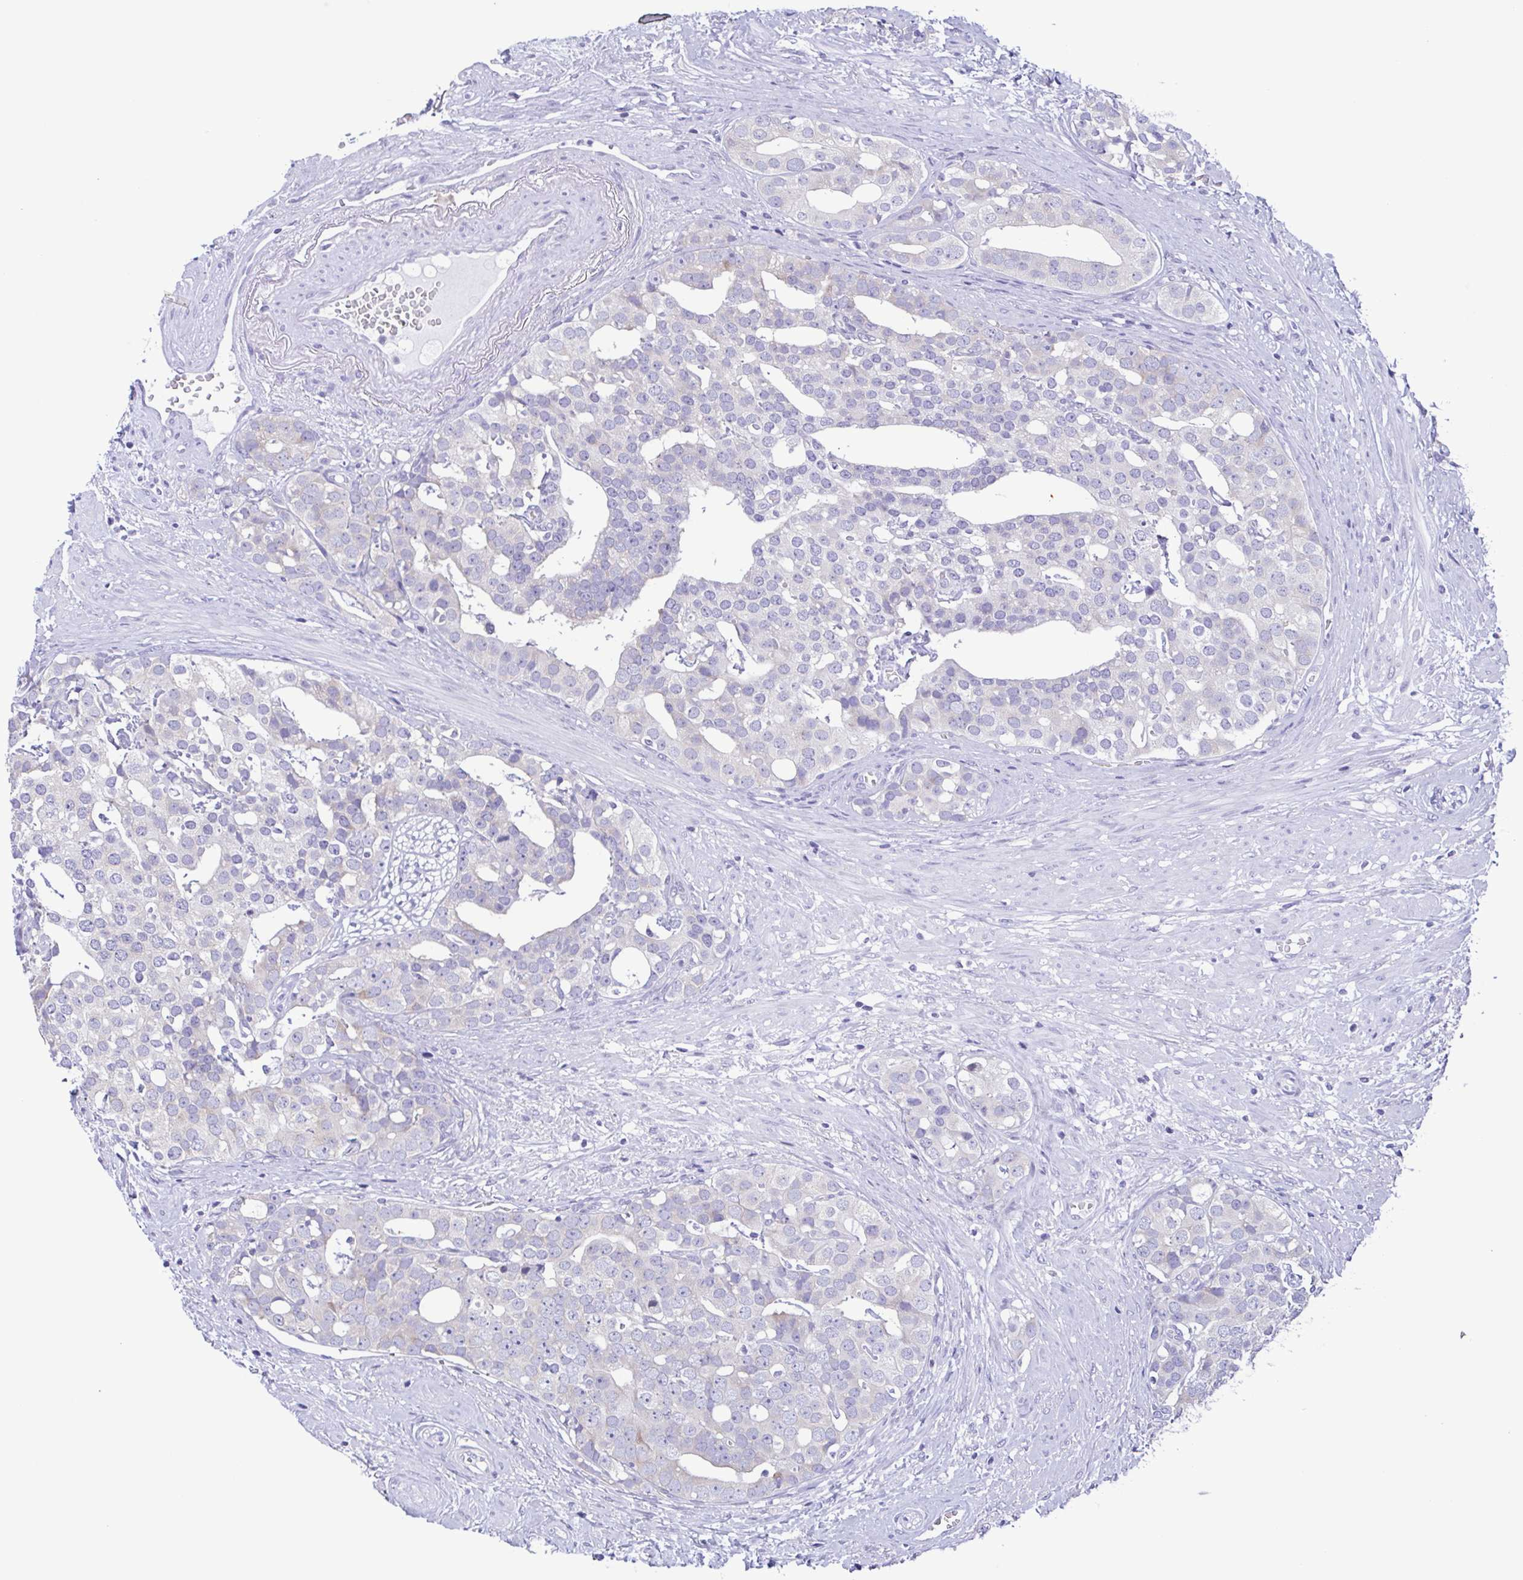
{"staining": {"intensity": "negative", "quantity": "none", "location": "none"}, "tissue": "prostate cancer", "cell_type": "Tumor cells", "image_type": "cancer", "snomed": [{"axis": "morphology", "description": "Adenocarcinoma, High grade"}, {"axis": "topography", "description": "Prostate"}], "caption": "IHC of human prostate cancer (adenocarcinoma (high-grade)) shows no staining in tumor cells.", "gene": "TNNI3", "patient": {"sex": "male", "age": 71}}